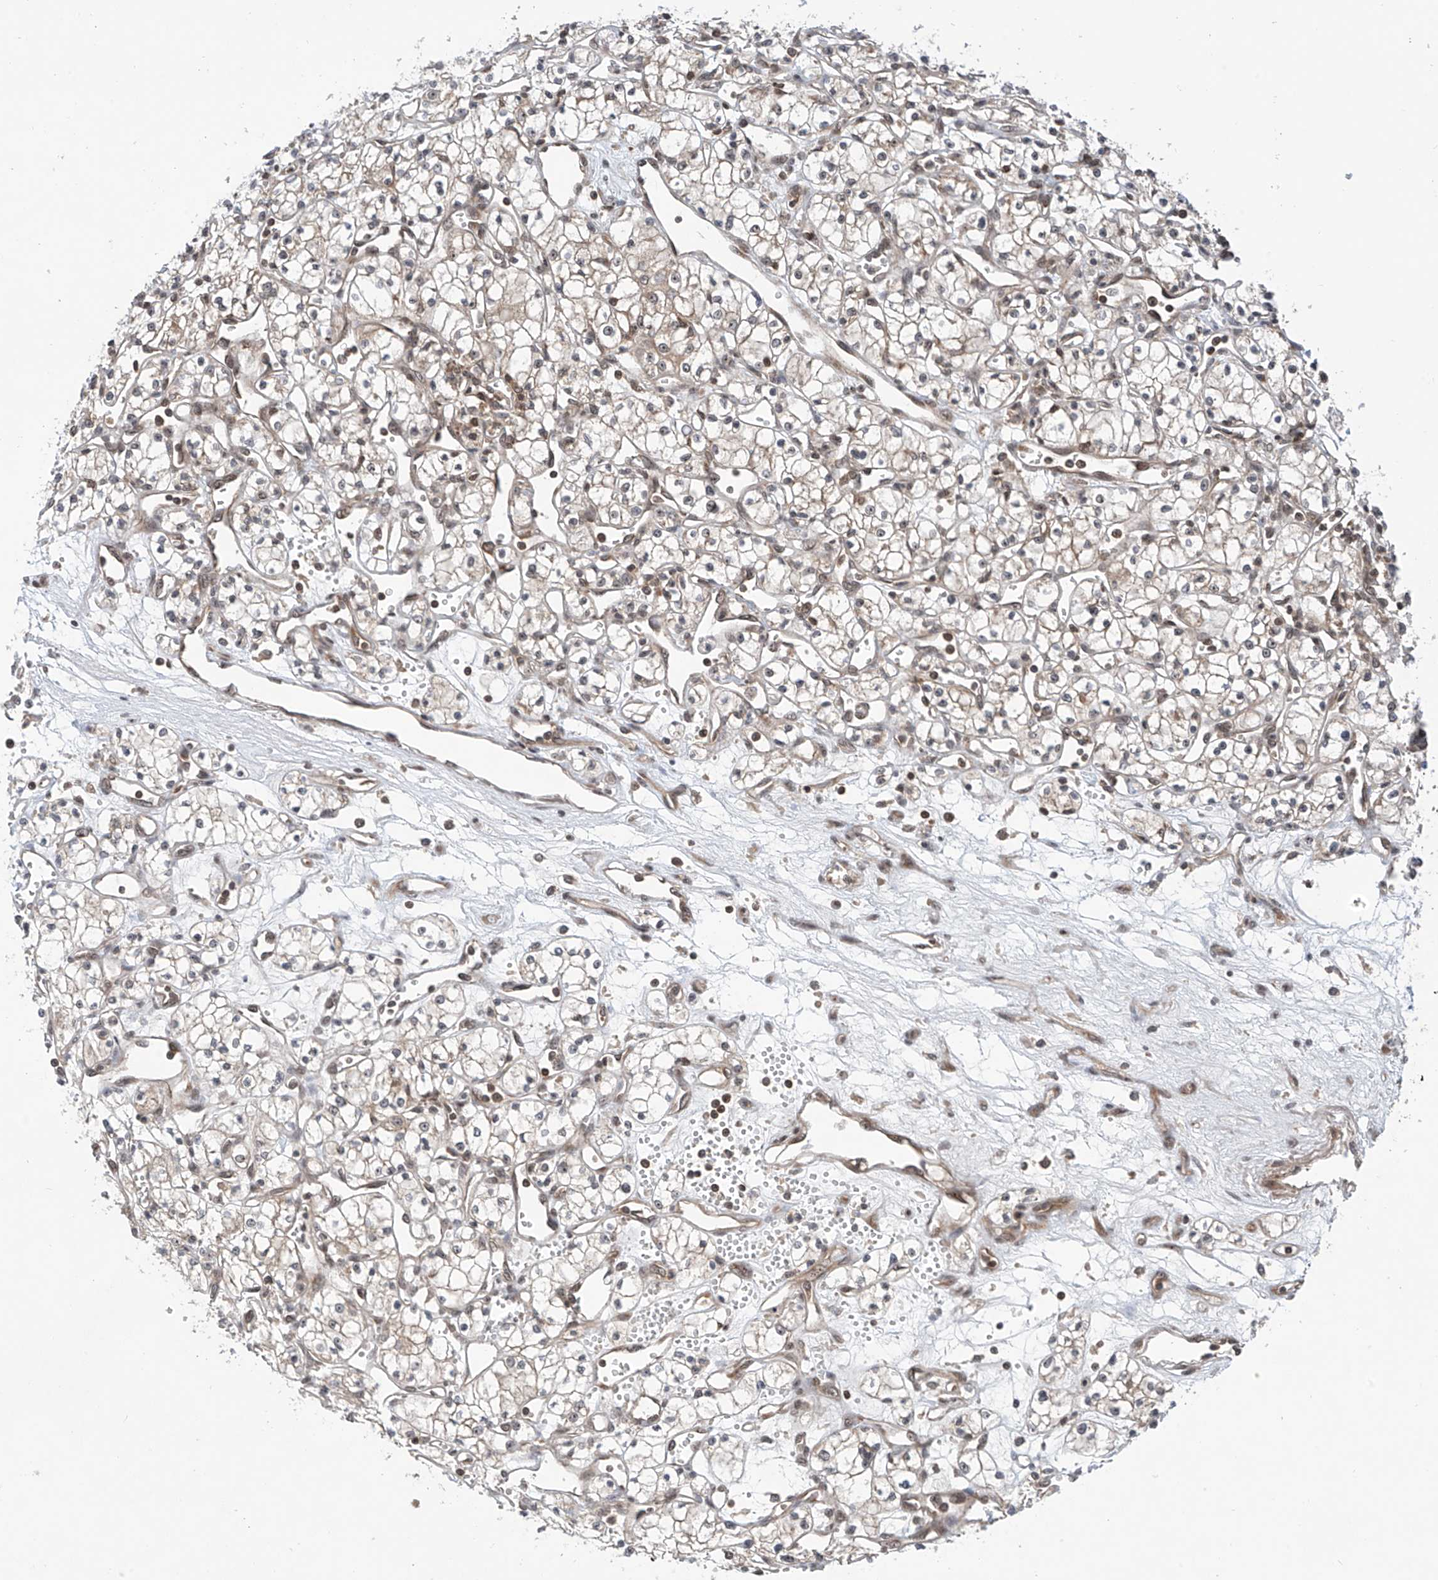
{"staining": {"intensity": "negative", "quantity": "none", "location": "none"}, "tissue": "renal cancer", "cell_type": "Tumor cells", "image_type": "cancer", "snomed": [{"axis": "morphology", "description": "Adenocarcinoma, NOS"}, {"axis": "topography", "description": "Kidney"}], "caption": "Tumor cells are negative for brown protein staining in renal cancer (adenocarcinoma). (DAB (3,3'-diaminobenzidine) immunohistochemistry with hematoxylin counter stain).", "gene": "C1orf131", "patient": {"sex": "male", "age": 59}}